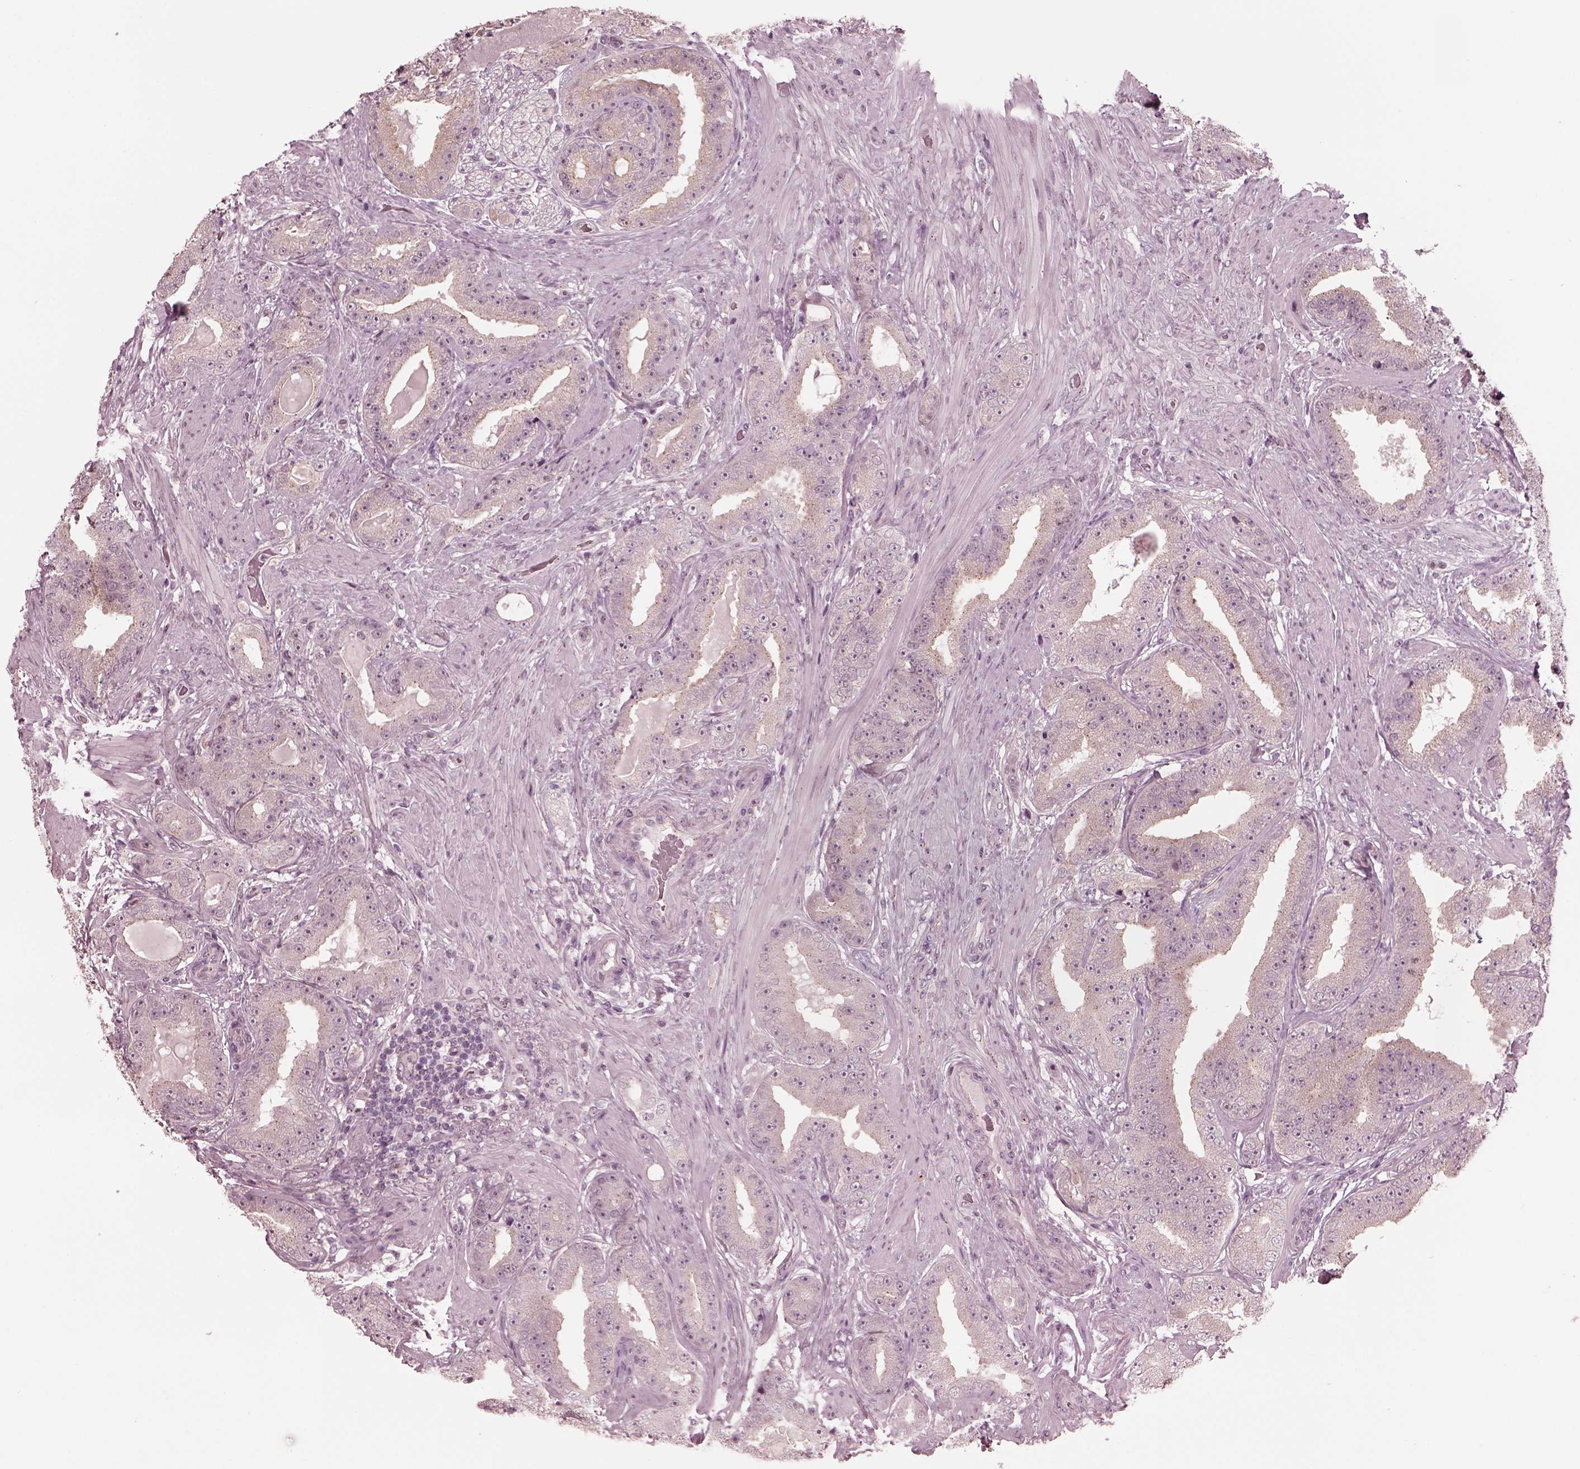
{"staining": {"intensity": "negative", "quantity": "none", "location": "none"}, "tissue": "prostate cancer", "cell_type": "Tumor cells", "image_type": "cancer", "snomed": [{"axis": "morphology", "description": "Adenocarcinoma, Low grade"}, {"axis": "topography", "description": "Prostate"}], "caption": "A photomicrograph of adenocarcinoma (low-grade) (prostate) stained for a protein demonstrates no brown staining in tumor cells.", "gene": "SAXO1", "patient": {"sex": "male", "age": 60}}